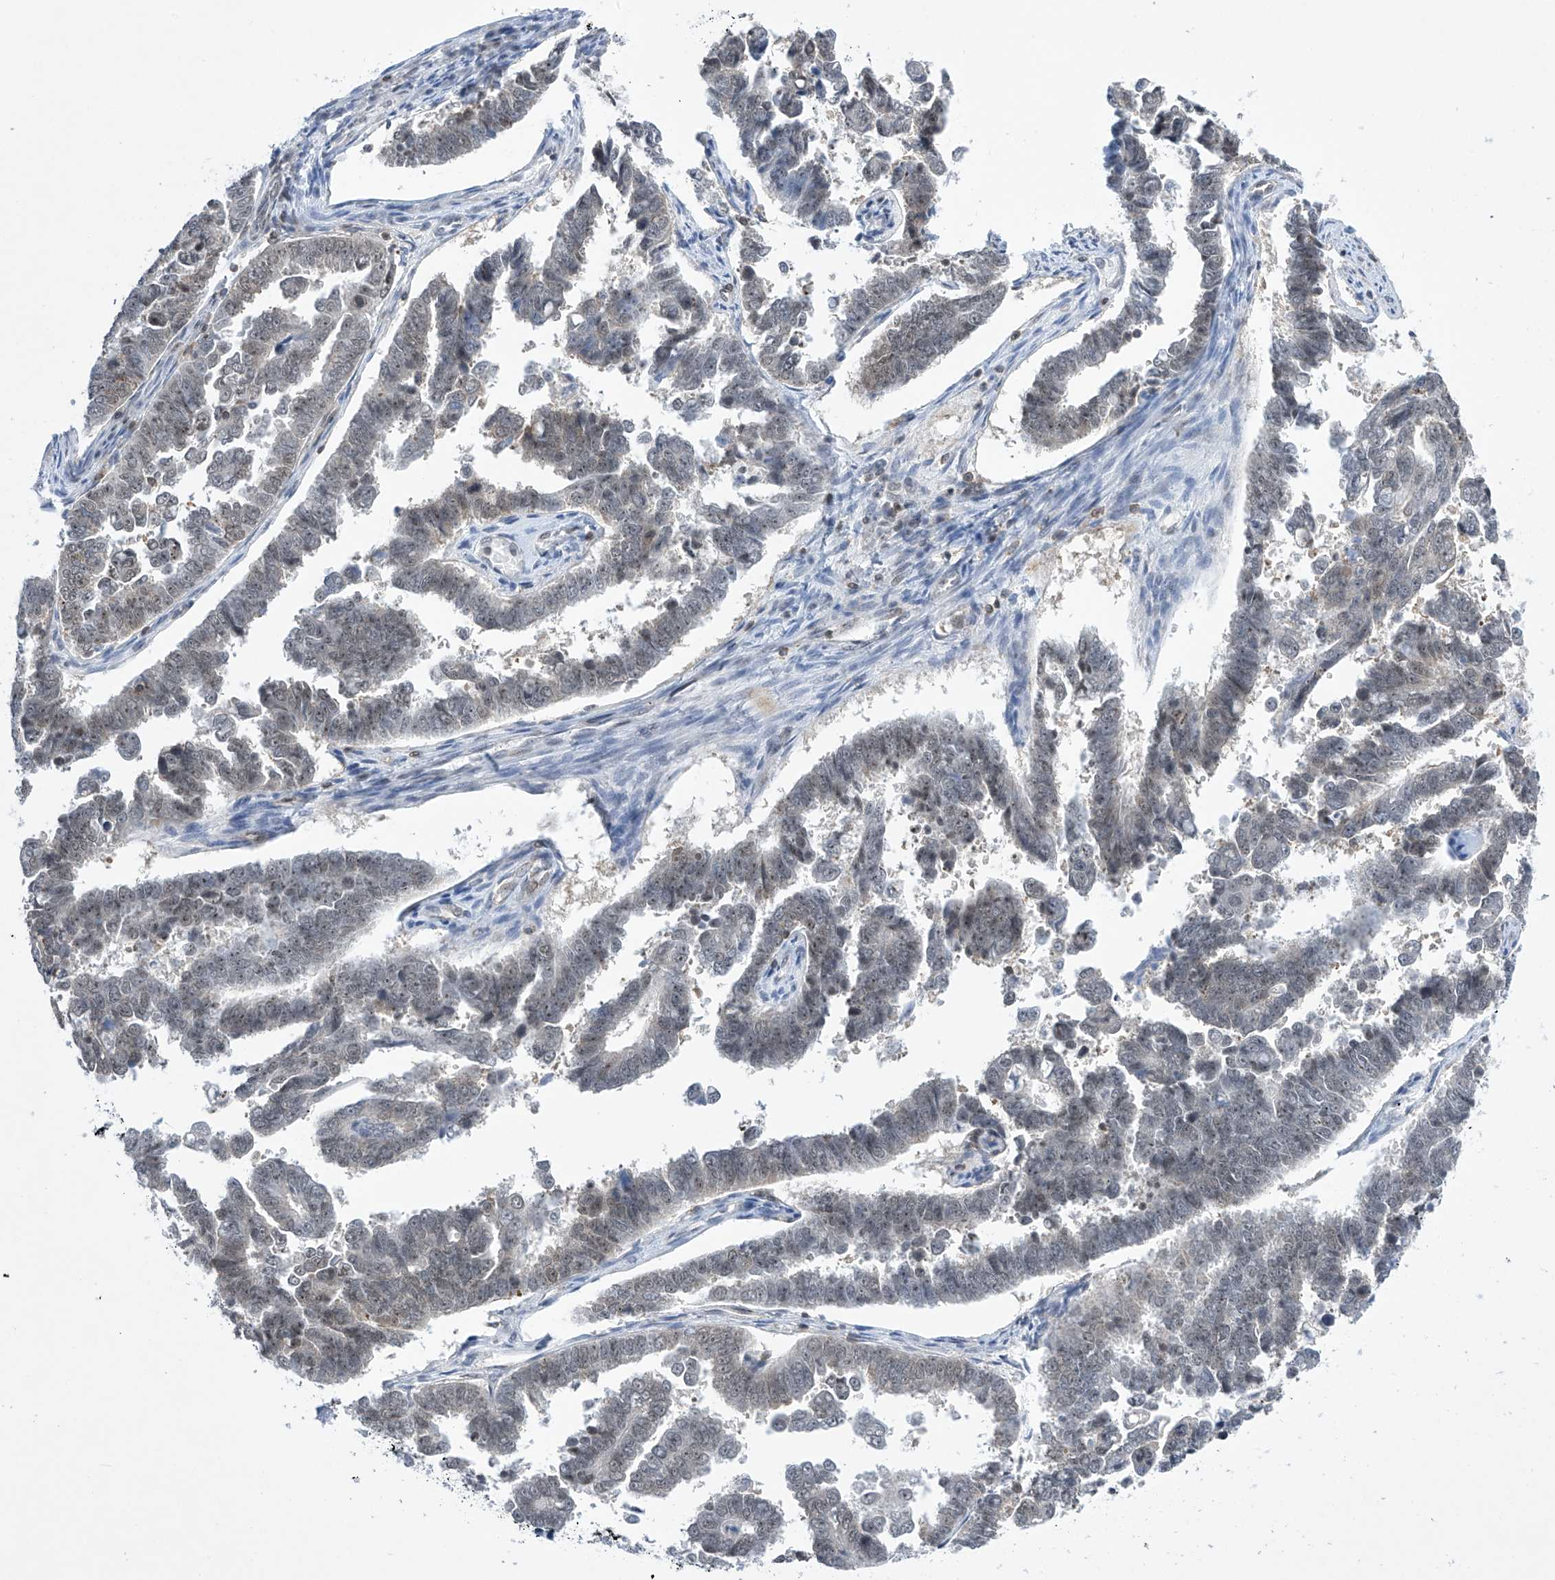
{"staining": {"intensity": "negative", "quantity": "none", "location": "none"}, "tissue": "endometrial cancer", "cell_type": "Tumor cells", "image_type": "cancer", "snomed": [{"axis": "morphology", "description": "Adenocarcinoma, NOS"}, {"axis": "topography", "description": "Endometrium"}], "caption": "High magnification brightfield microscopy of adenocarcinoma (endometrial) stained with DAB (brown) and counterstained with hematoxylin (blue): tumor cells show no significant expression.", "gene": "MSL3", "patient": {"sex": "female", "age": 75}}